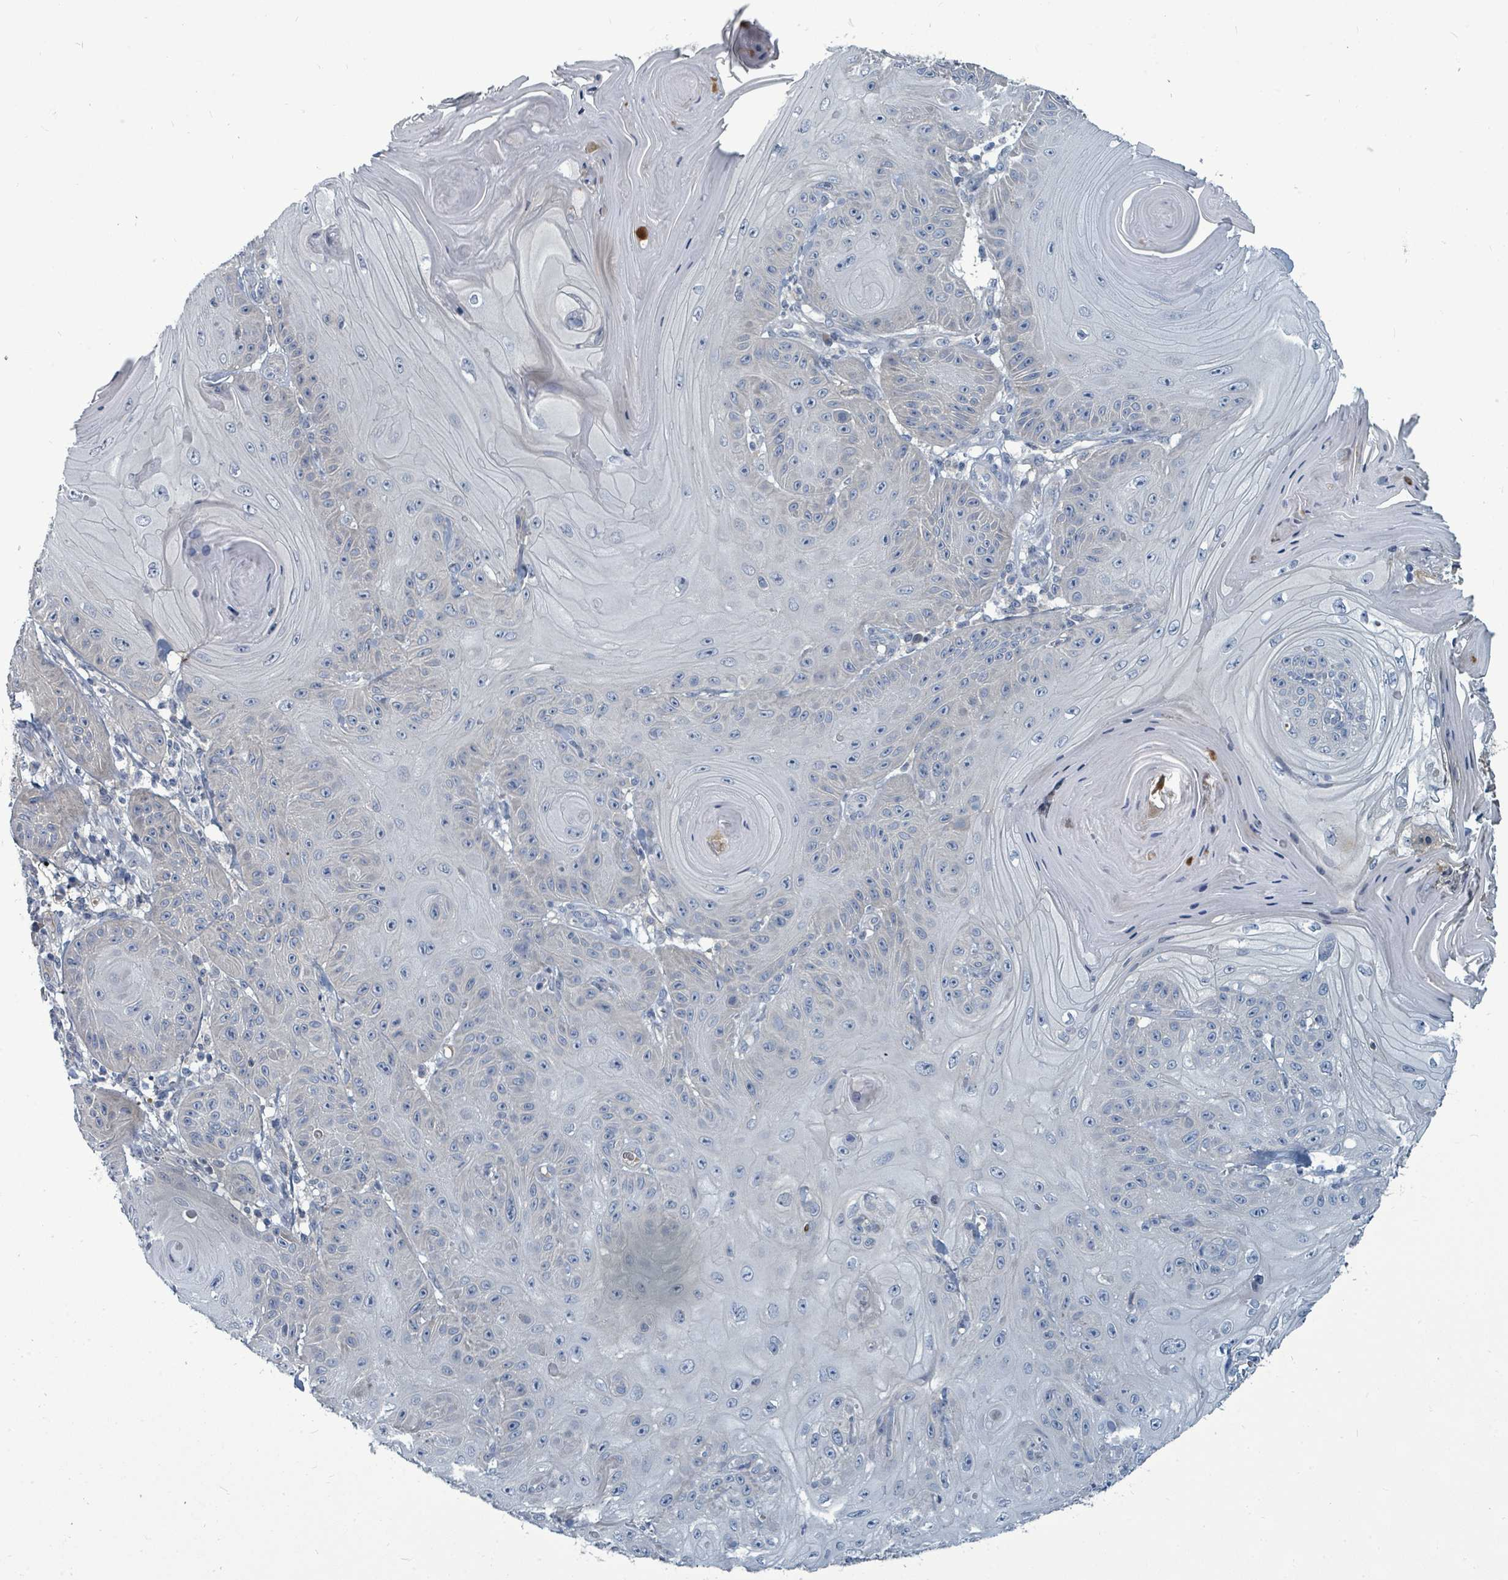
{"staining": {"intensity": "negative", "quantity": "none", "location": "none"}, "tissue": "skin cancer", "cell_type": "Tumor cells", "image_type": "cancer", "snomed": [{"axis": "morphology", "description": "Squamous cell carcinoma, NOS"}, {"axis": "topography", "description": "Skin"}], "caption": "A high-resolution histopathology image shows immunohistochemistry staining of skin cancer (squamous cell carcinoma), which shows no significant positivity in tumor cells. (DAB (3,3'-diaminobenzidine) immunohistochemistry, high magnification).", "gene": "SLC25A23", "patient": {"sex": "female", "age": 78}}